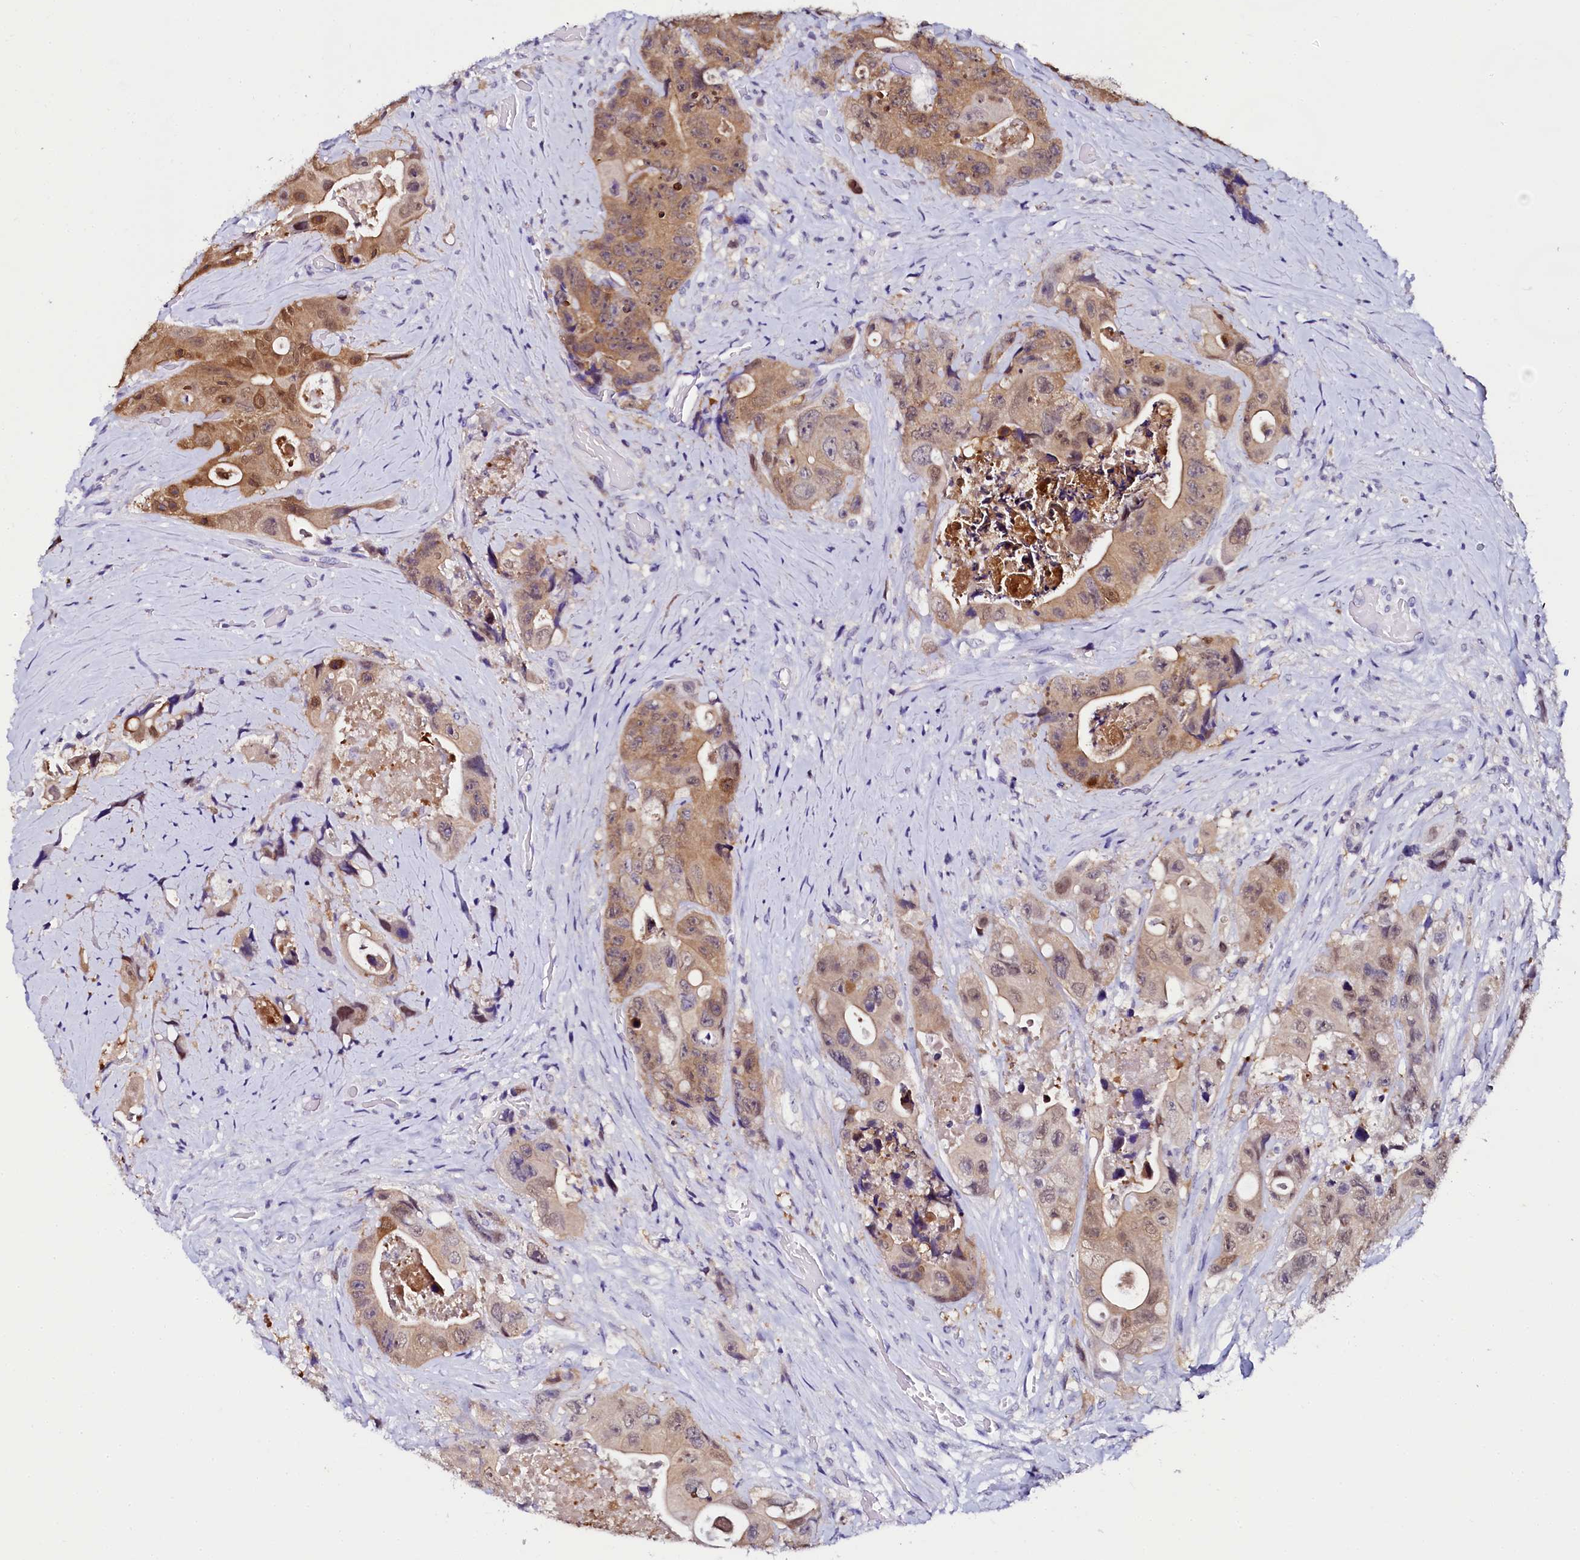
{"staining": {"intensity": "moderate", "quantity": "25%-75%", "location": "cytoplasmic/membranous,nuclear"}, "tissue": "colorectal cancer", "cell_type": "Tumor cells", "image_type": "cancer", "snomed": [{"axis": "morphology", "description": "Adenocarcinoma, NOS"}, {"axis": "topography", "description": "Colon"}], "caption": "Human colorectal adenocarcinoma stained with a brown dye demonstrates moderate cytoplasmic/membranous and nuclear positive positivity in approximately 25%-75% of tumor cells.", "gene": "SORD", "patient": {"sex": "female", "age": 46}}